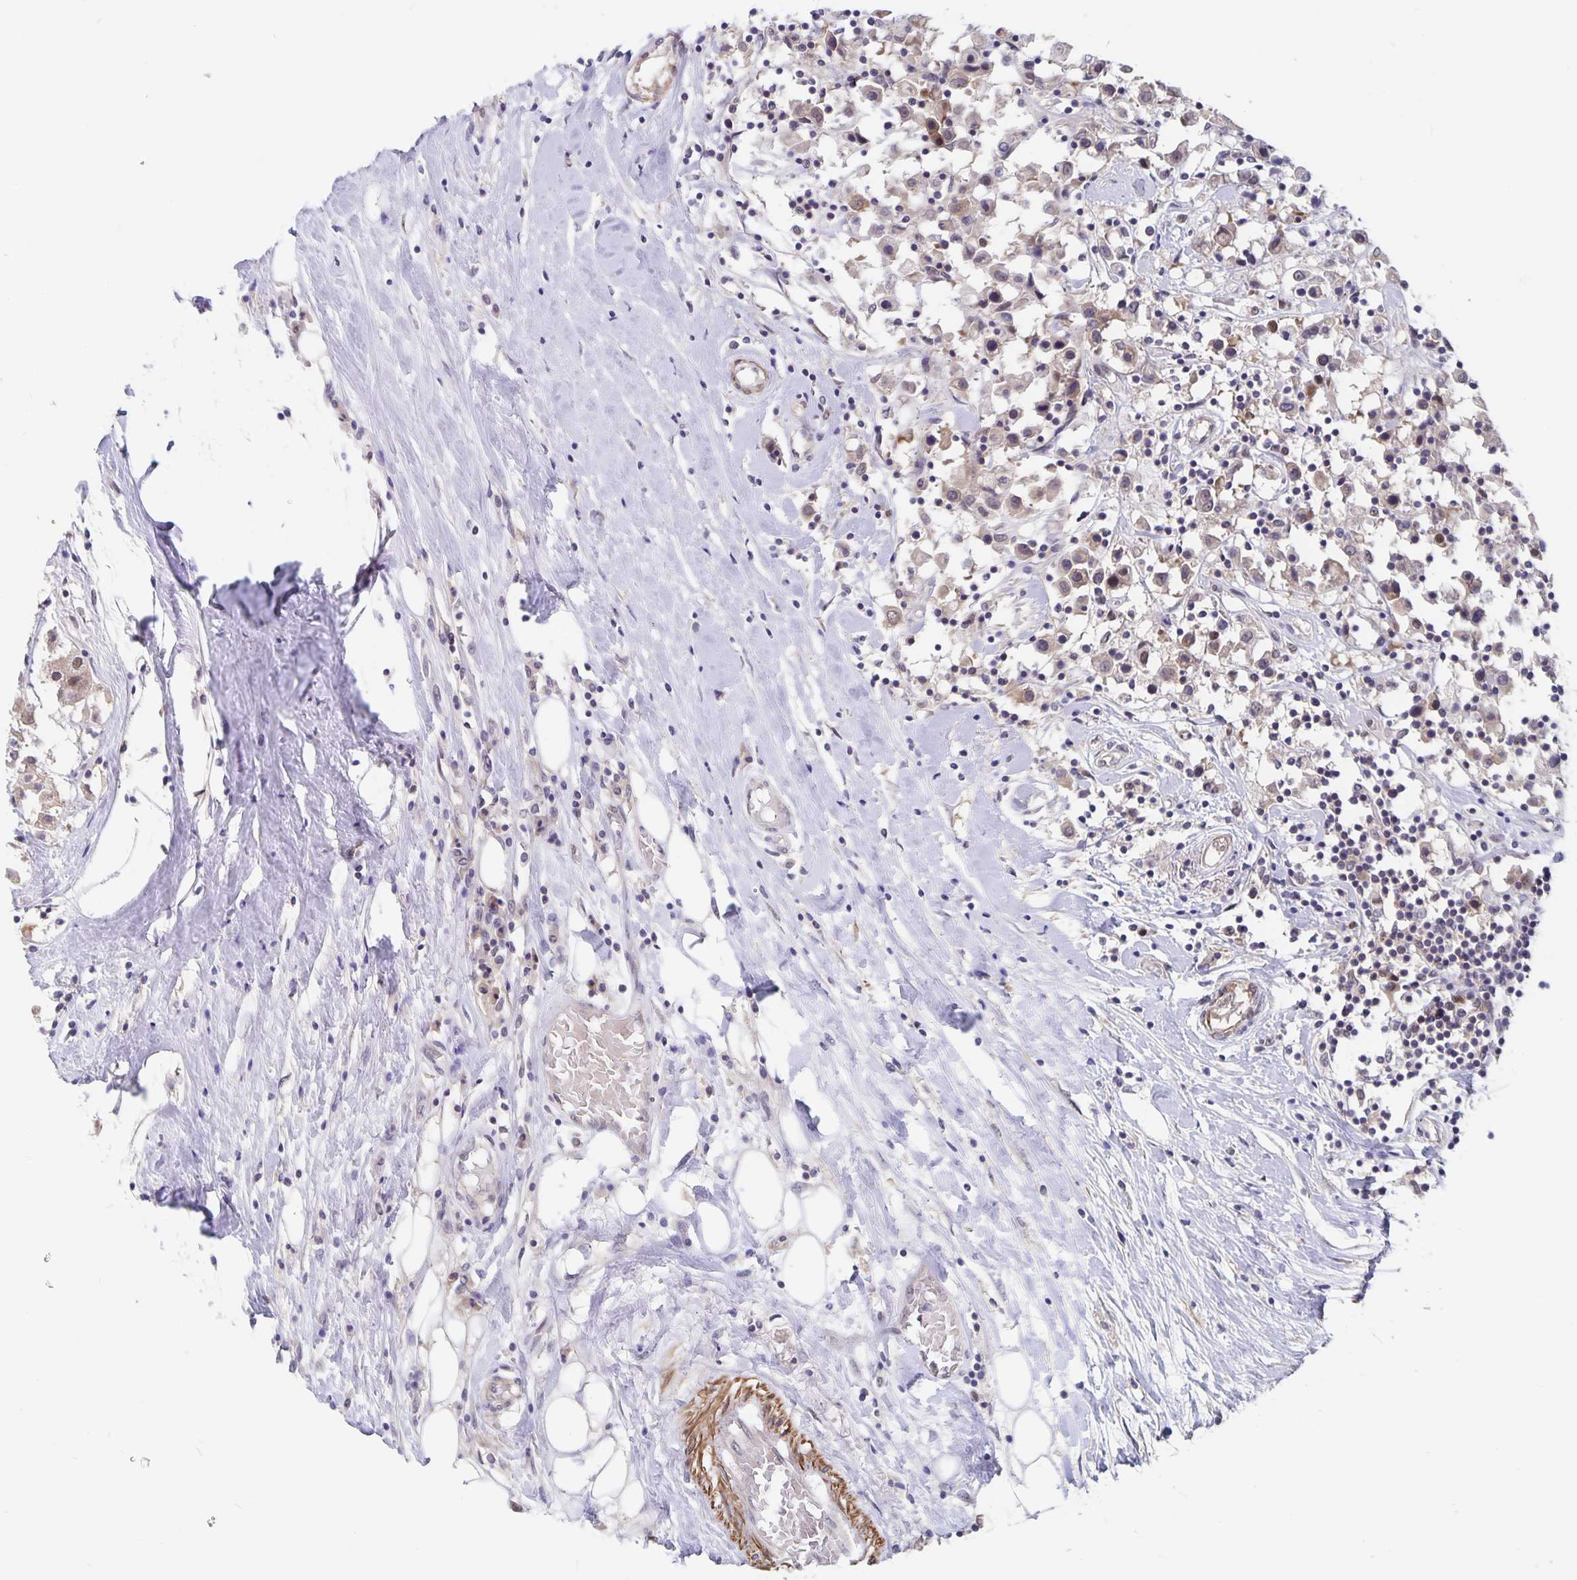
{"staining": {"intensity": "weak", "quantity": "<25%", "location": "nuclear"}, "tissue": "breast cancer", "cell_type": "Tumor cells", "image_type": "cancer", "snomed": [{"axis": "morphology", "description": "Duct carcinoma"}, {"axis": "topography", "description": "Breast"}], "caption": "An IHC image of breast invasive ductal carcinoma is shown. There is no staining in tumor cells of breast invasive ductal carcinoma. (DAB (3,3'-diaminobenzidine) immunohistochemistry with hematoxylin counter stain).", "gene": "BAG6", "patient": {"sex": "female", "age": 61}}